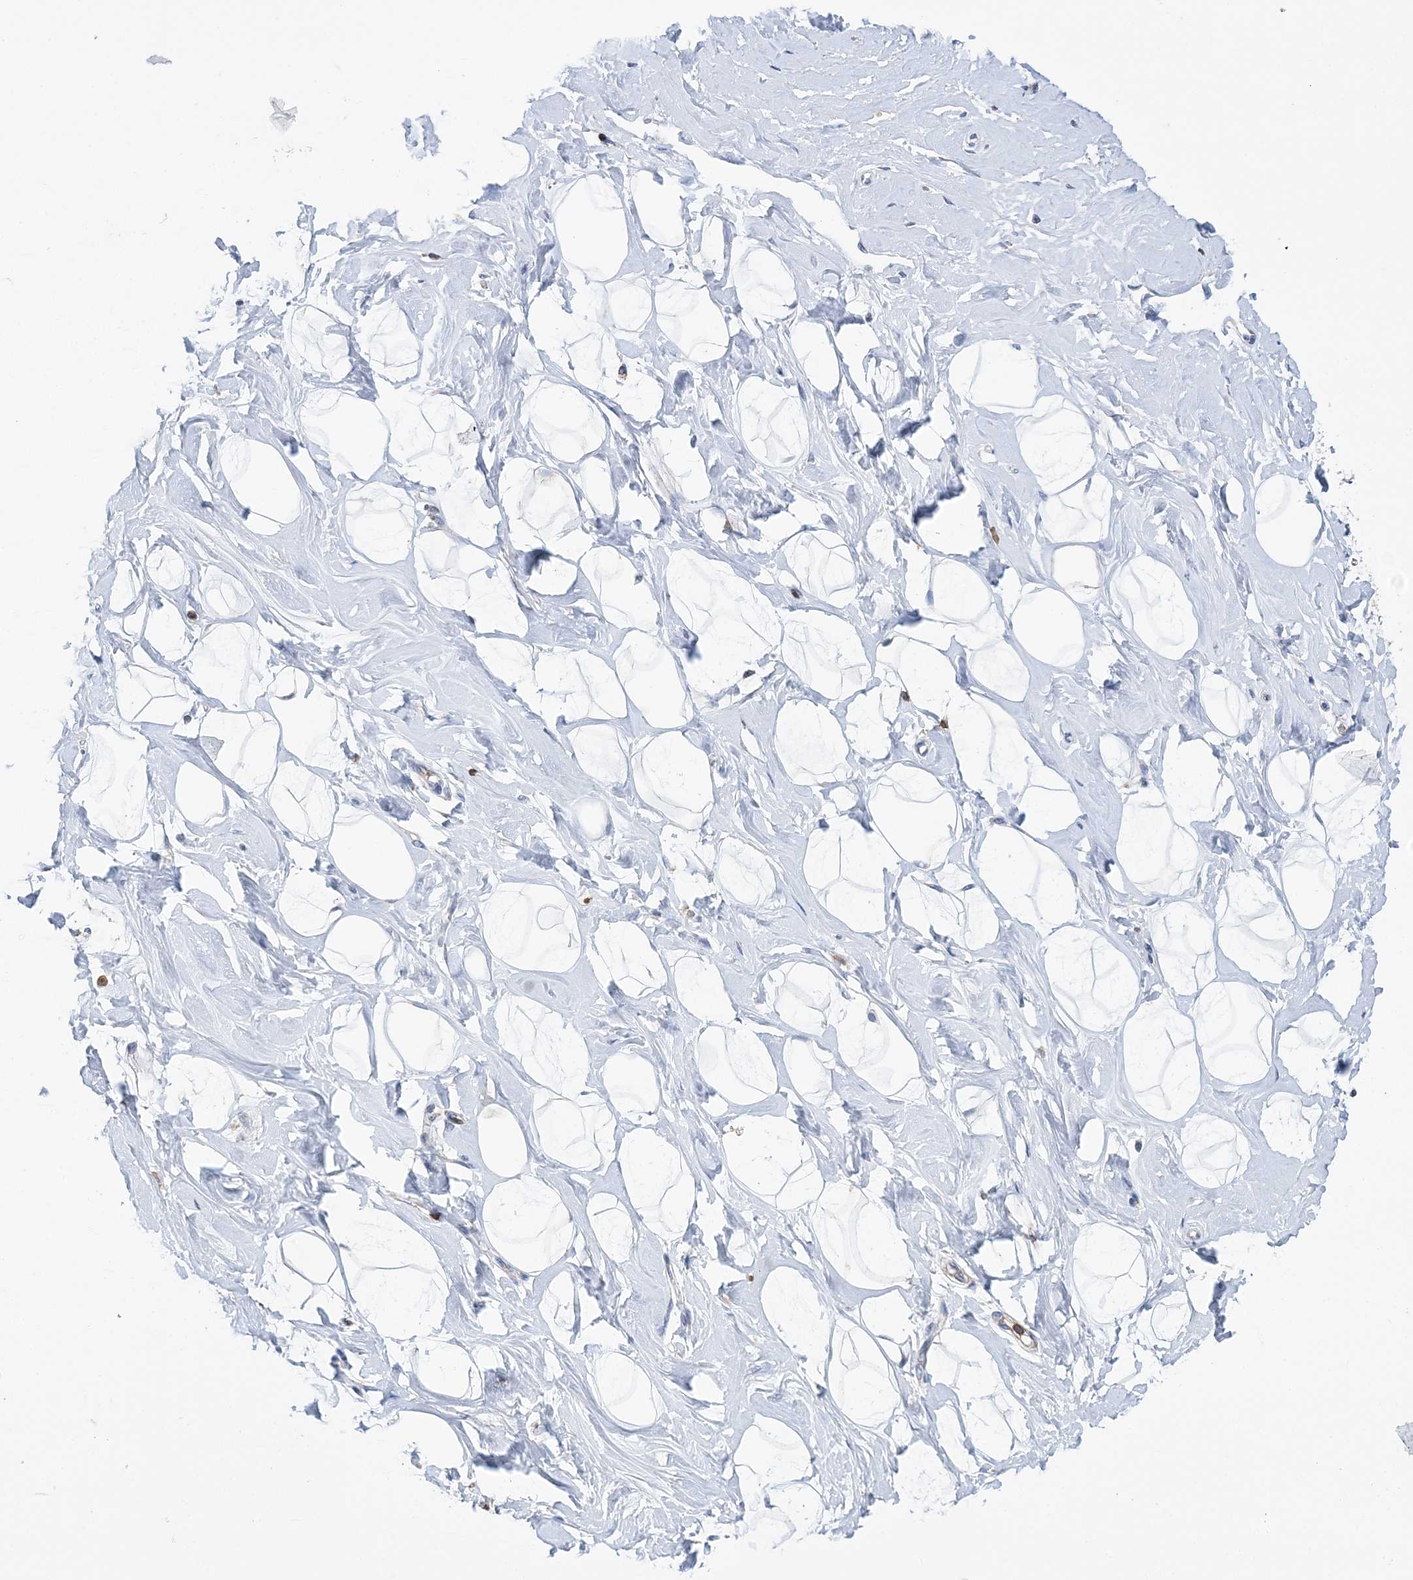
{"staining": {"intensity": "negative", "quantity": "none", "location": "none"}, "tissue": "breast", "cell_type": "Adipocytes", "image_type": "normal", "snomed": [{"axis": "morphology", "description": "Normal tissue, NOS"}, {"axis": "morphology", "description": "Adenoma, NOS"}, {"axis": "topography", "description": "Breast"}], "caption": "High magnification brightfield microscopy of normal breast stained with DAB (3,3'-diaminobenzidine) (brown) and counterstained with hematoxylin (blue): adipocytes show no significant expression. The staining is performed using DAB (3,3'-diaminobenzidine) brown chromogen with nuclei counter-stained in using hematoxylin.", "gene": "TTC32", "patient": {"sex": "female", "age": 23}}